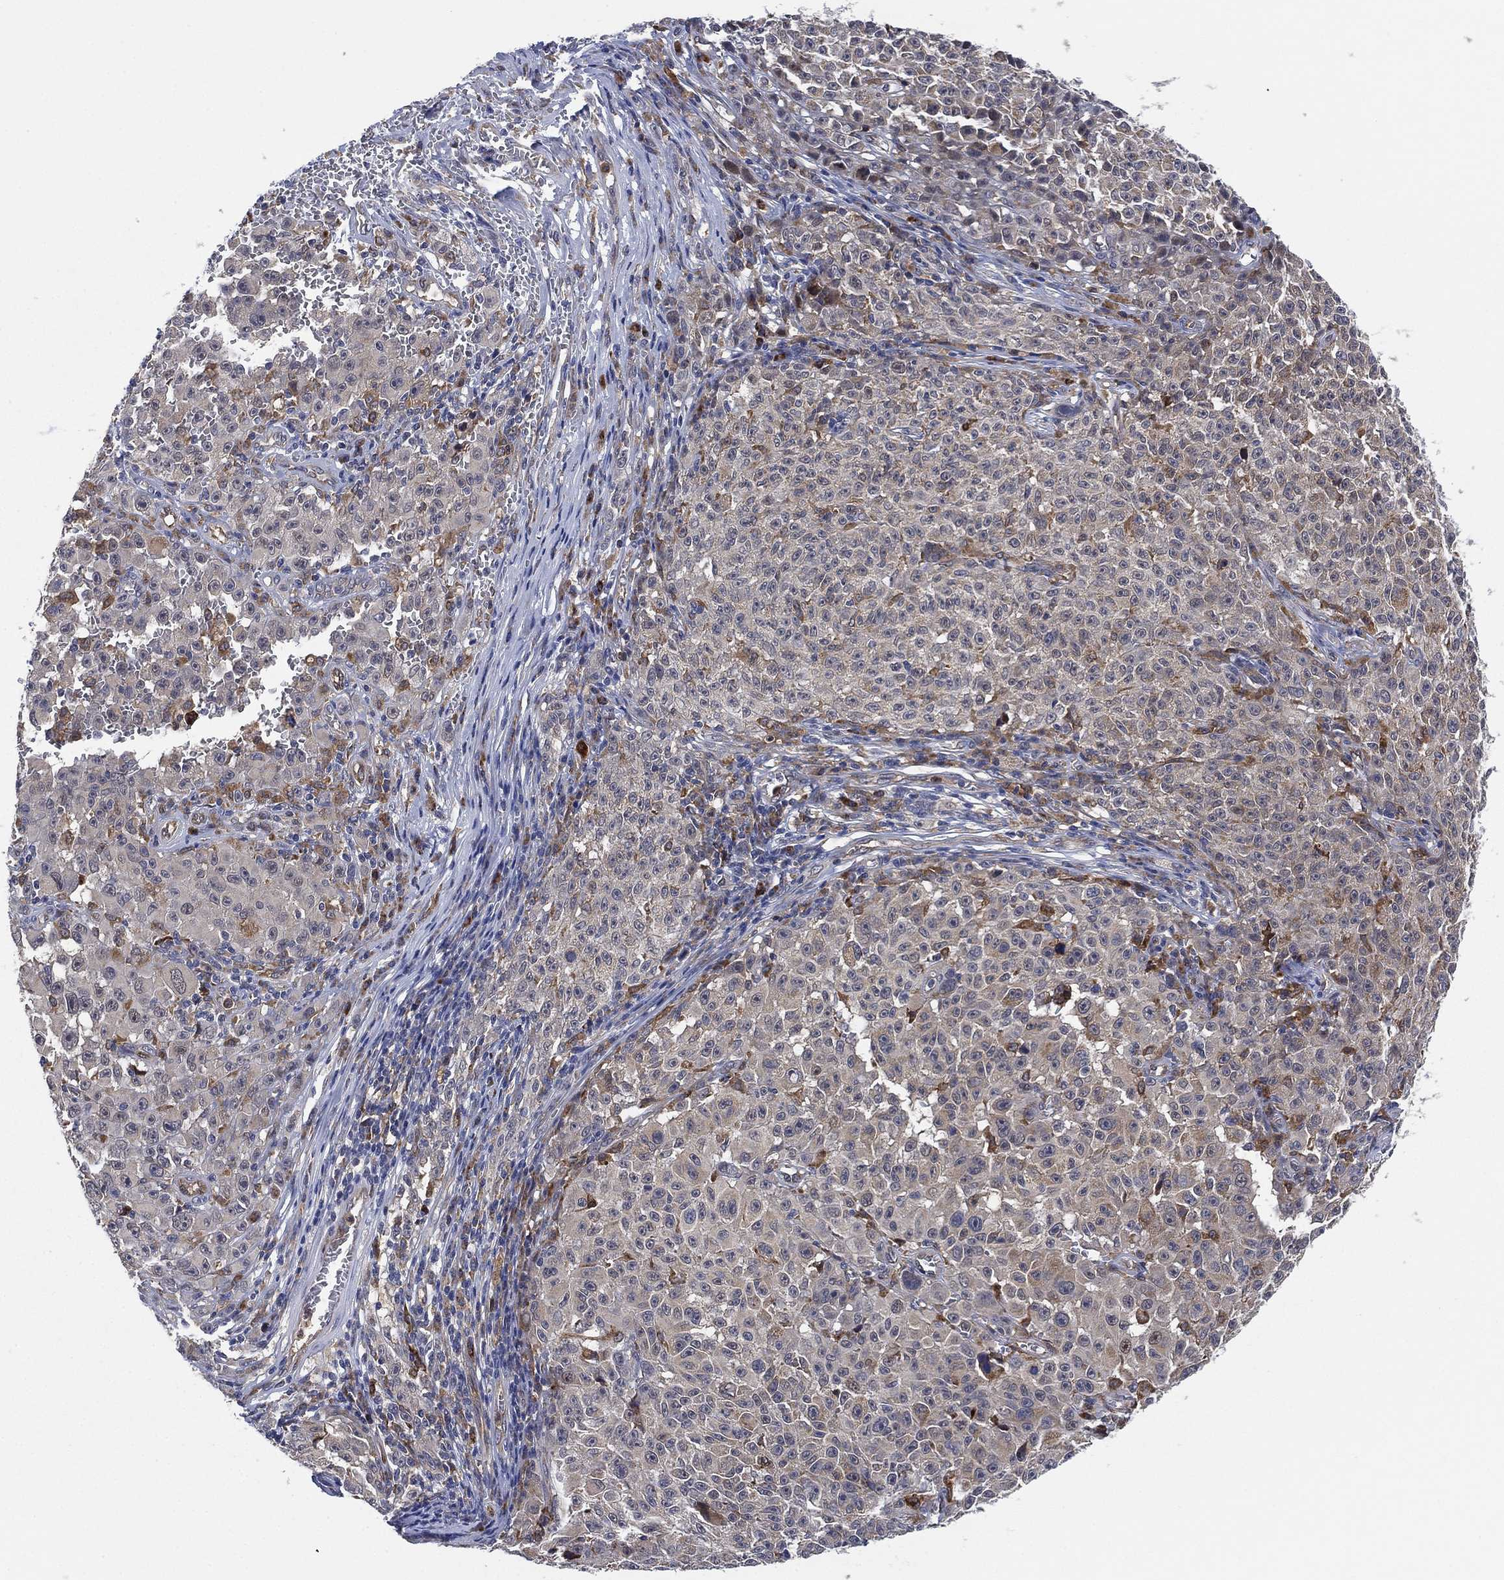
{"staining": {"intensity": "negative", "quantity": "none", "location": "none"}, "tissue": "melanoma", "cell_type": "Tumor cells", "image_type": "cancer", "snomed": [{"axis": "morphology", "description": "Malignant melanoma, NOS"}, {"axis": "topography", "description": "Skin"}], "caption": "This is a histopathology image of immunohistochemistry staining of malignant melanoma, which shows no staining in tumor cells.", "gene": "FES", "patient": {"sex": "female", "age": 82}}